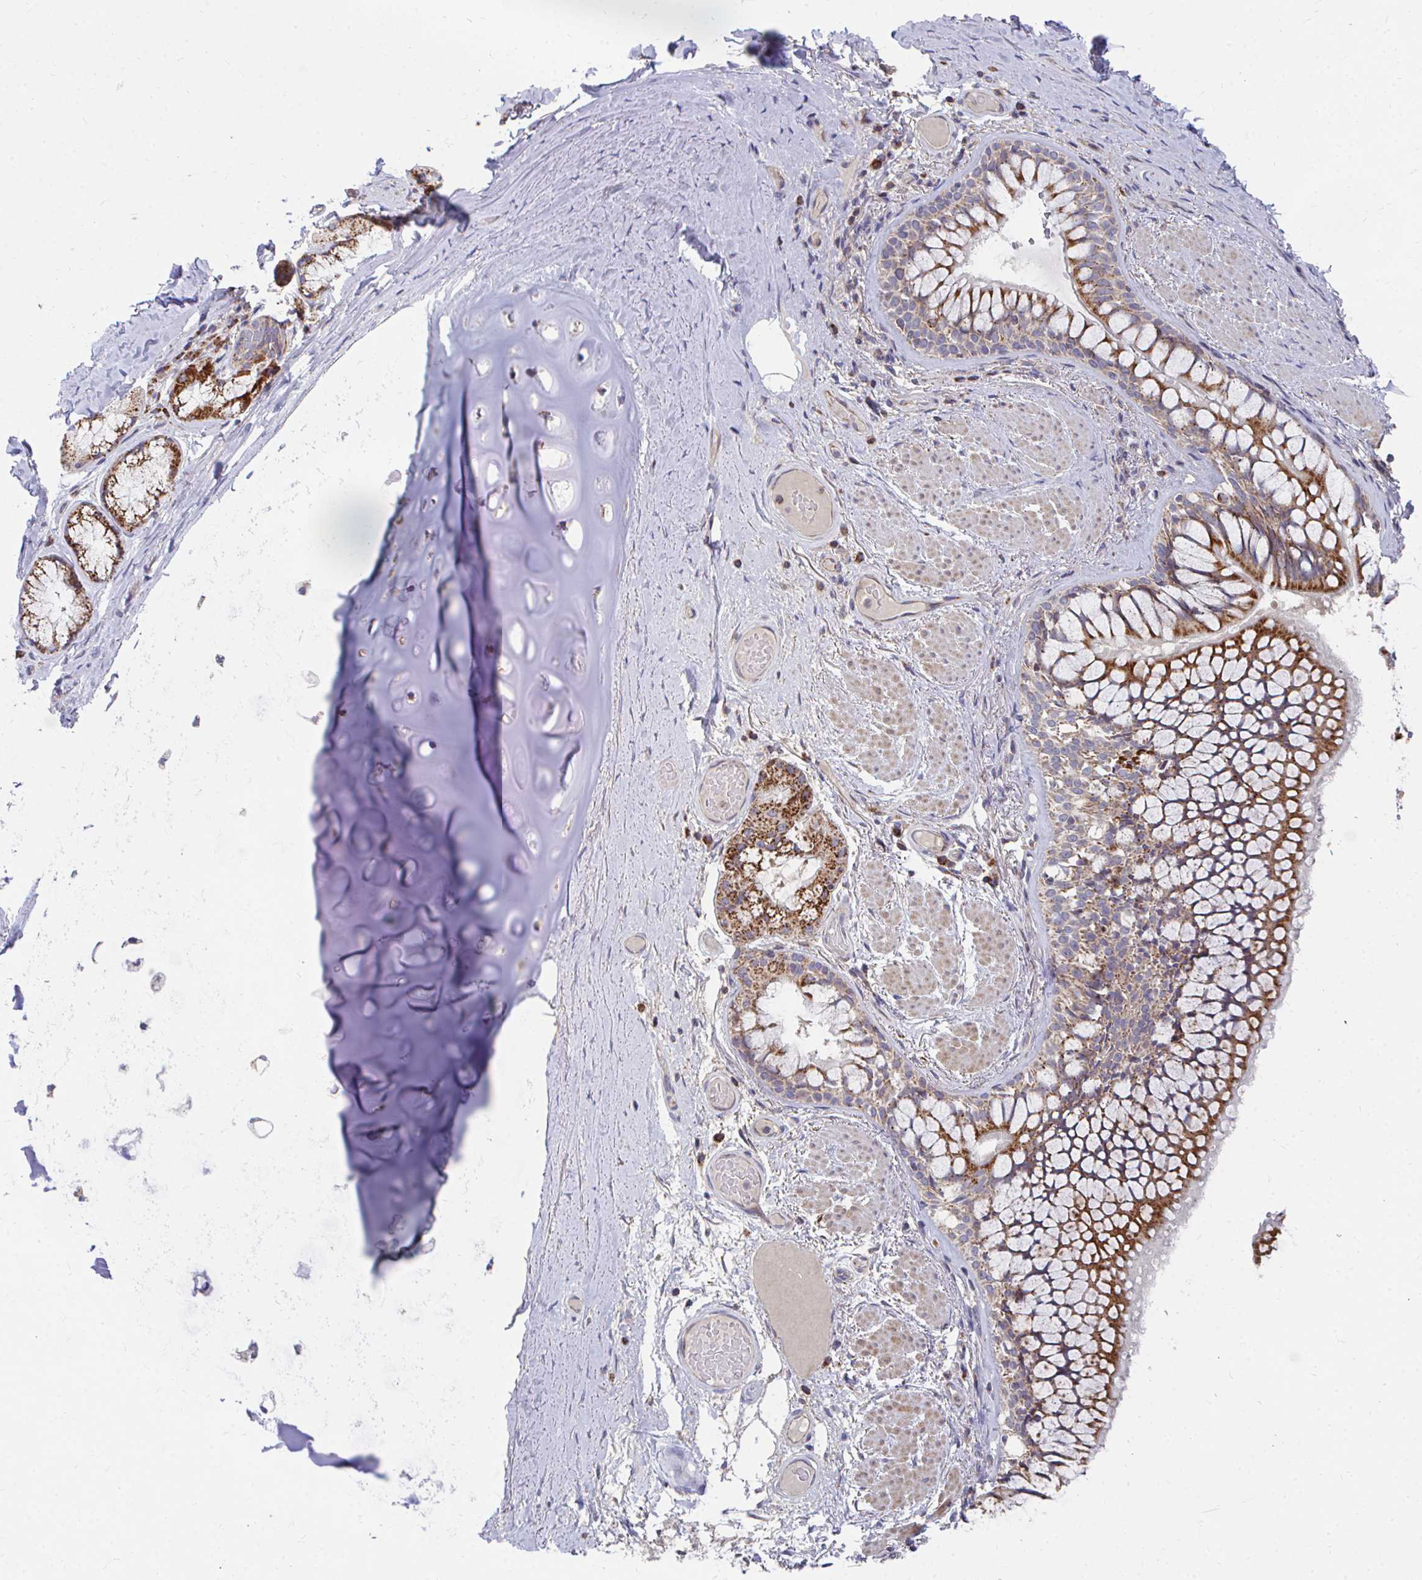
{"staining": {"intensity": "negative", "quantity": "none", "location": "none"}, "tissue": "adipose tissue", "cell_type": "Adipocytes", "image_type": "normal", "snomed": [{"axis": "morphology", "description": "Normal tissue, NOS"}, {"axis": "topography", "description": "Cartilage tissue"}, {"axis": "topography", "description": "Bronchus"}], "caption": "High power microscopy histopathology image of an IHC image of normal adipose tissue, revealing no significant expression in adipocytes.", "gene": "PEX3", "patient": {"sex": "male", "age": 64}}